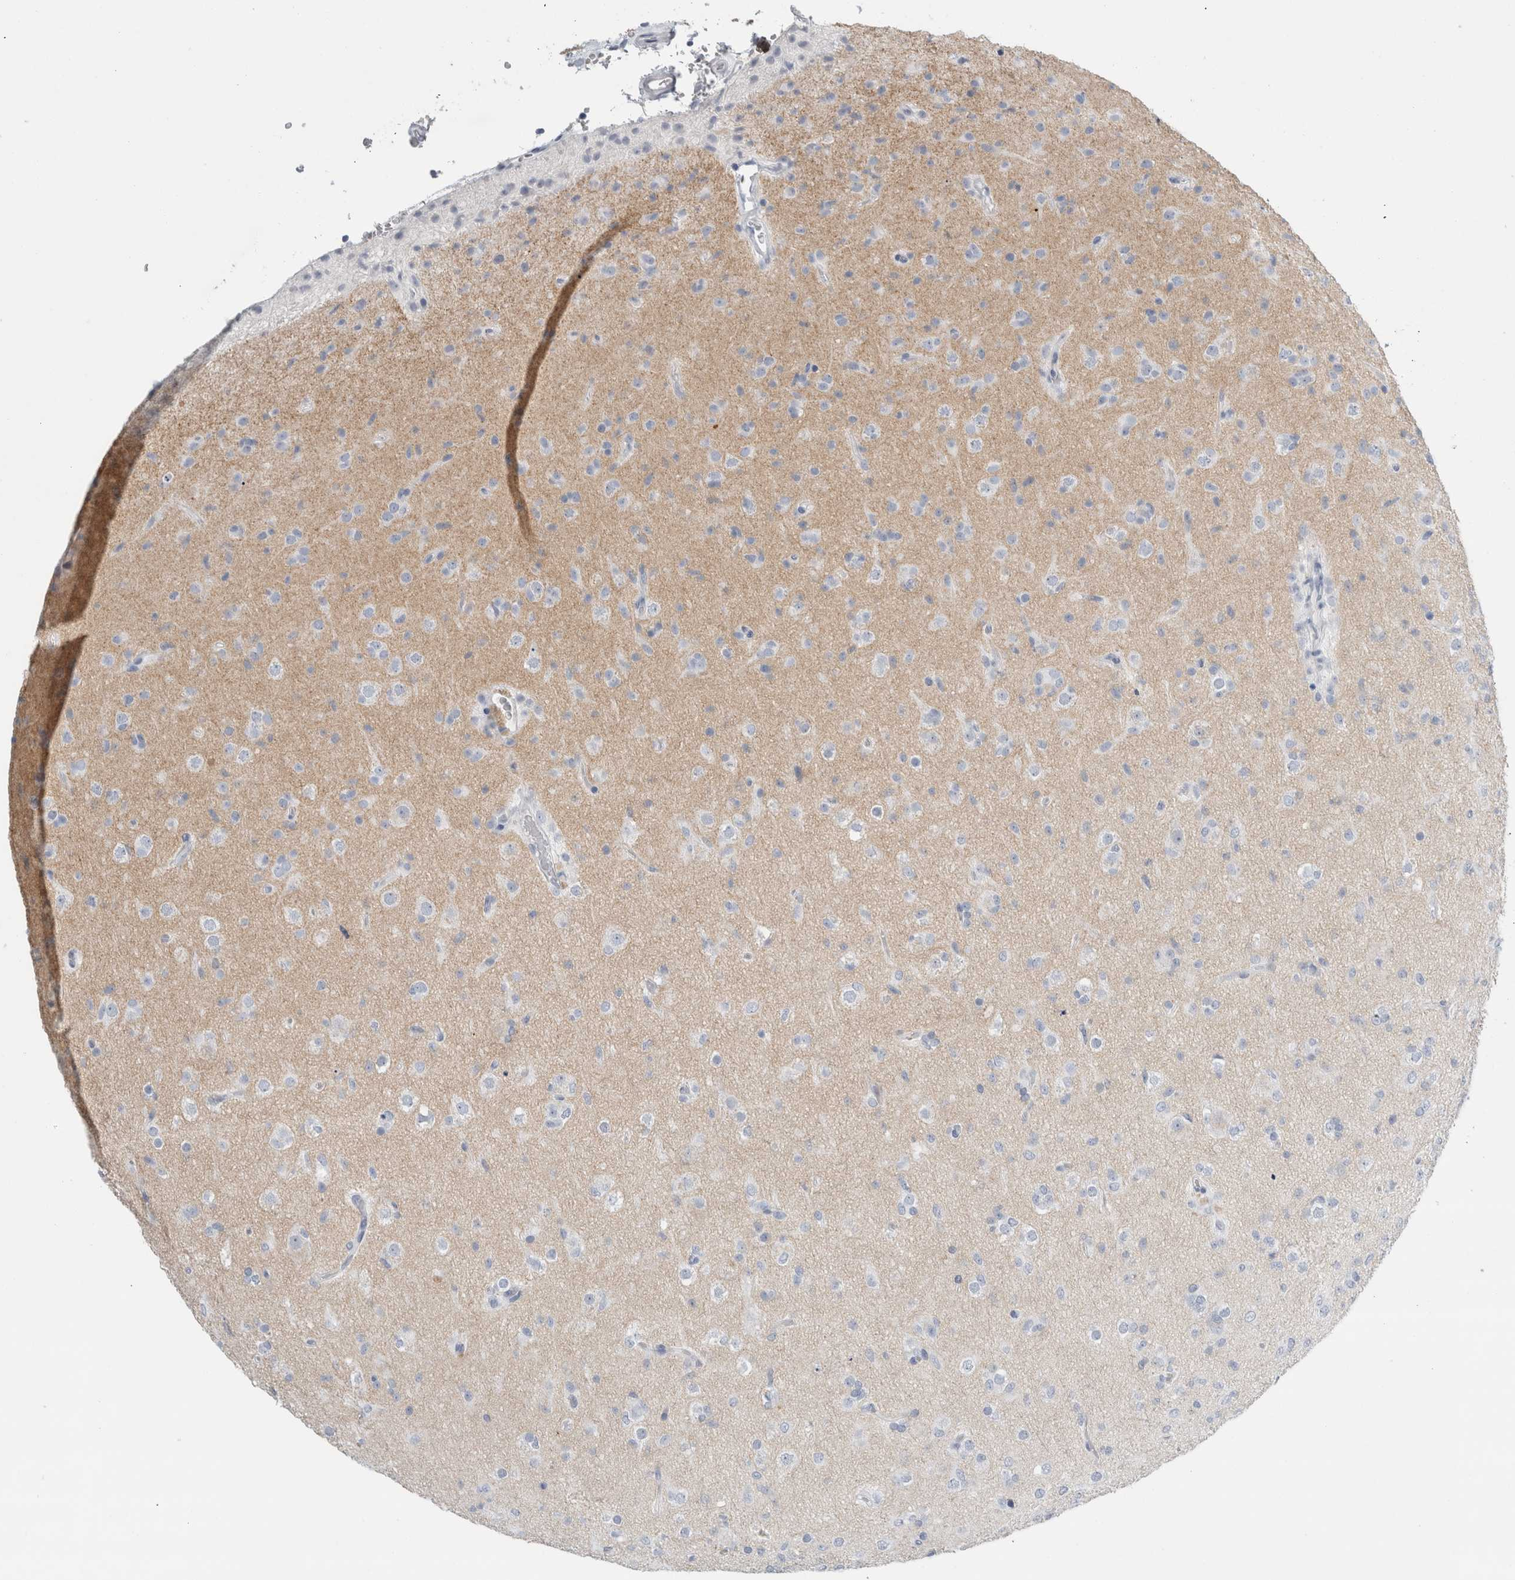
{"staining": {"intensity": "negative", "quantity": "none", "location": "none"}, "tissue": "glioma", "cell_type": "Tumor cells", "image_type": "cancer", "snomed": [{"axis": "morphology", "description": "Glioma, malignant, Low grade"}, {"axis": "topography", "description": "Brain"}], "caption": "Immunohistochemistry (IHC) image of human glioma stained for a protein (brown), which shows no expression in tumor cells.", "gene": "RPH3AL", "patient": {"sex": "male", "age": 65}}